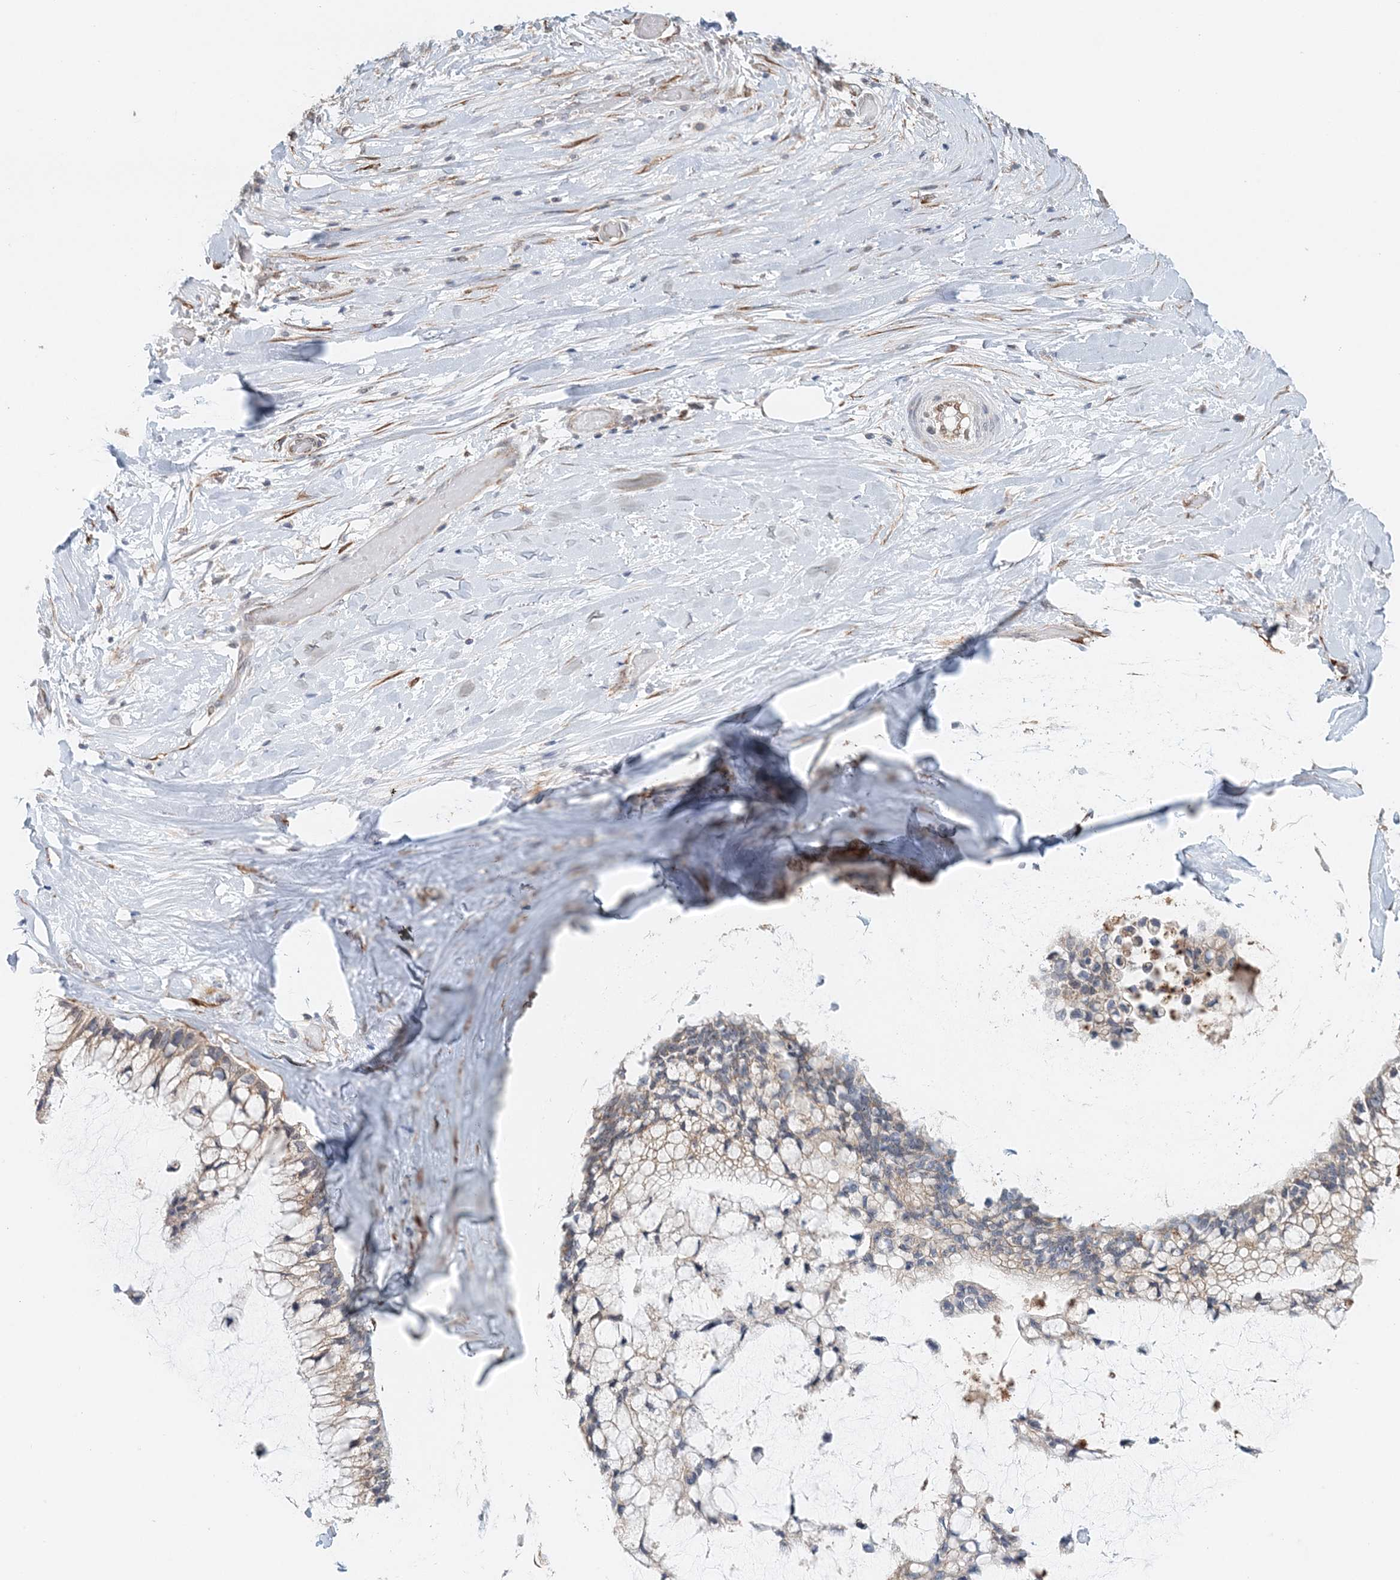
{"staining": {"intensity": "weak", "quantity": ">75%", "location": "cytoplasmic/membranous"}, "tissue": "ovarian cancer", "cell_type": "Tumor cells", "image_type": "cancer", "snomed": [{"axis": "morphology", "description": "Cystadenocarcinoma, mucinous, NOS"}, {"axis": "topography", "description": "Ovary"}], "caption": "DAB immunohistochemical staining of human mucinous cystadenocarcinoma (ovarian) displays weak cytoplasmic/membranous protein staining in about >75% of tumor cells.", "gene": "PCYOX1L", "patient": {"sex": "female", "age": 39}}